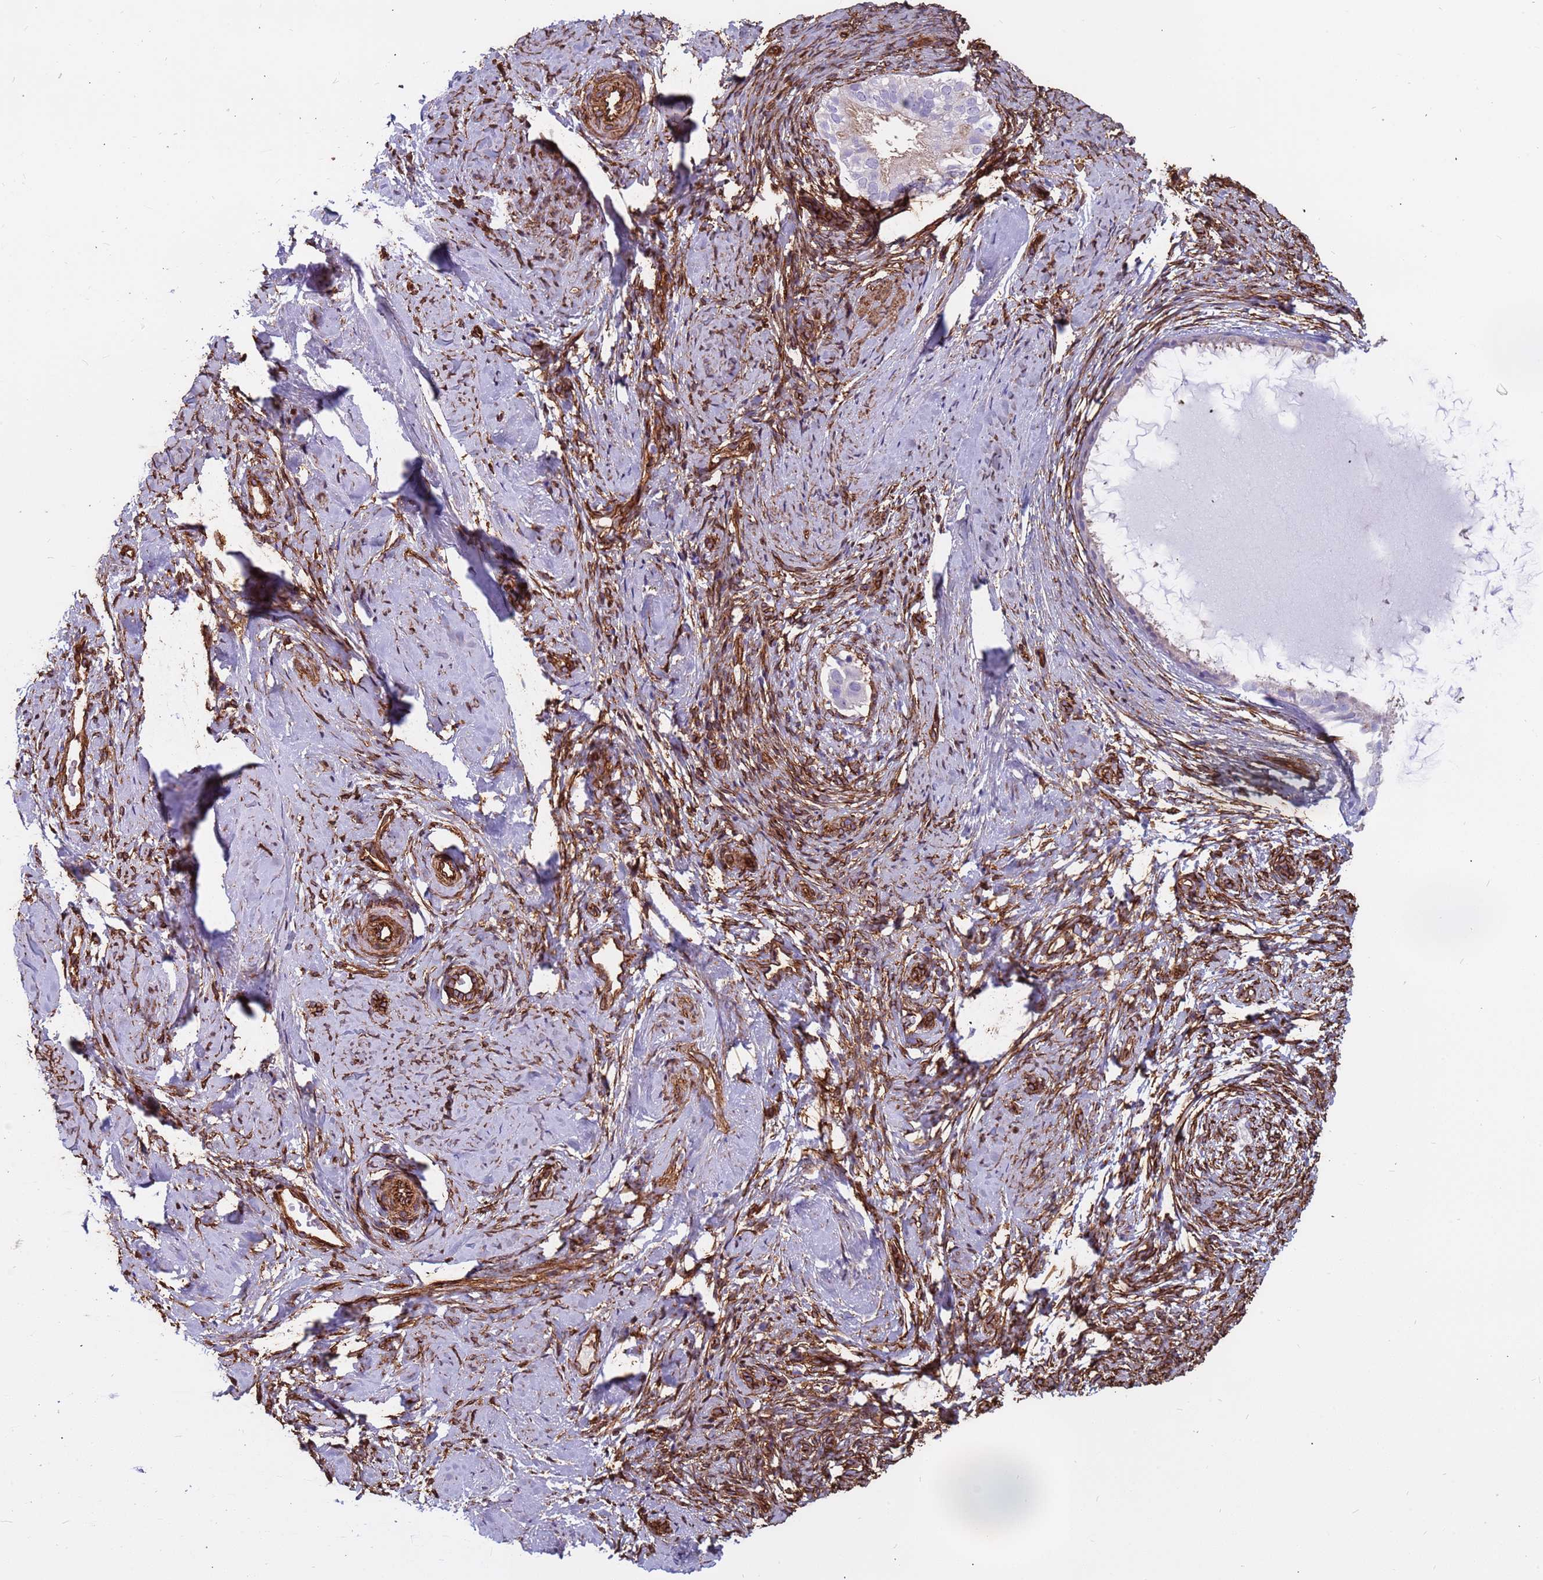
{"staining": {"intensity": "weak", "quantity": "<25%", "location": "cytoplasmic/membranous"}, "tissue": "cervix", "cell_type": "Glandular cells", "image_type": "normal", "snomed": [{"axis": "morphology", "description": "Normal tissue, NOS"}, {"axis": "topography", "description": "Cervix"}], "caption": "Immunohistochemistry micrograph of unremarkable cervix: human cervix stained with DAB reveals no significant protein positivity in glandular cells.", "gene": "EHD2", "patient": {"sex": "female", "age": 57}}